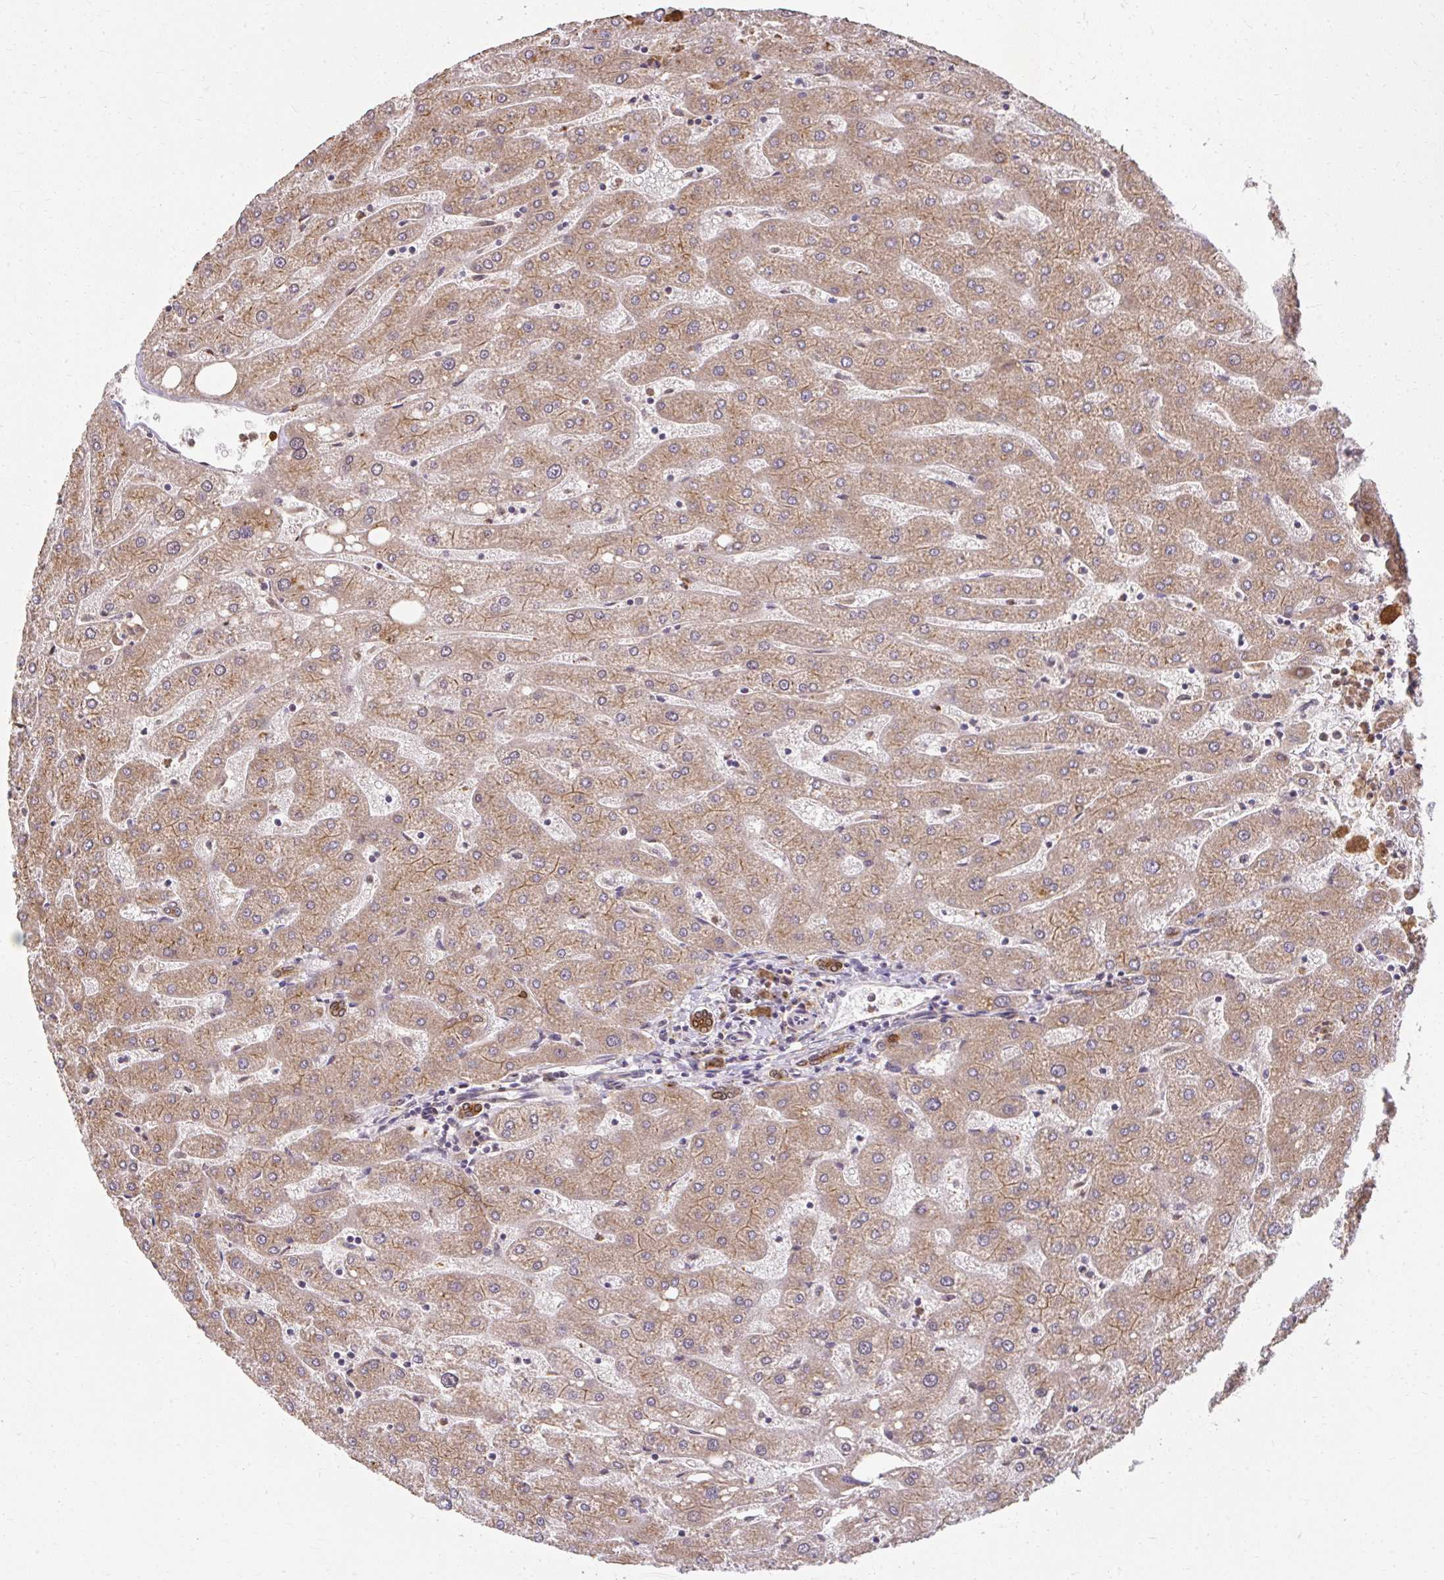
{"staining": {"intensity": "strong", "quantity": ">75%", "location": "cytoplasmic/membranous,nuclear"}, "tissue": "liver", "cell_type": "Cholangiocytes", "image_type": "normal", "snomed": [{"axis": "morphology", "description": "Normal tissue, NOS"}, {"axis": "topography", "description": "Liver"}], "caption": "Liver stained with DAB immunohistochemistry exhibits high levels of strong cytoplasmic/membranous,nuclear expression in approximately >75% of cholangiocytes.", "gene": "LARS2", "patient": {"sex": "male", "age": 67}}